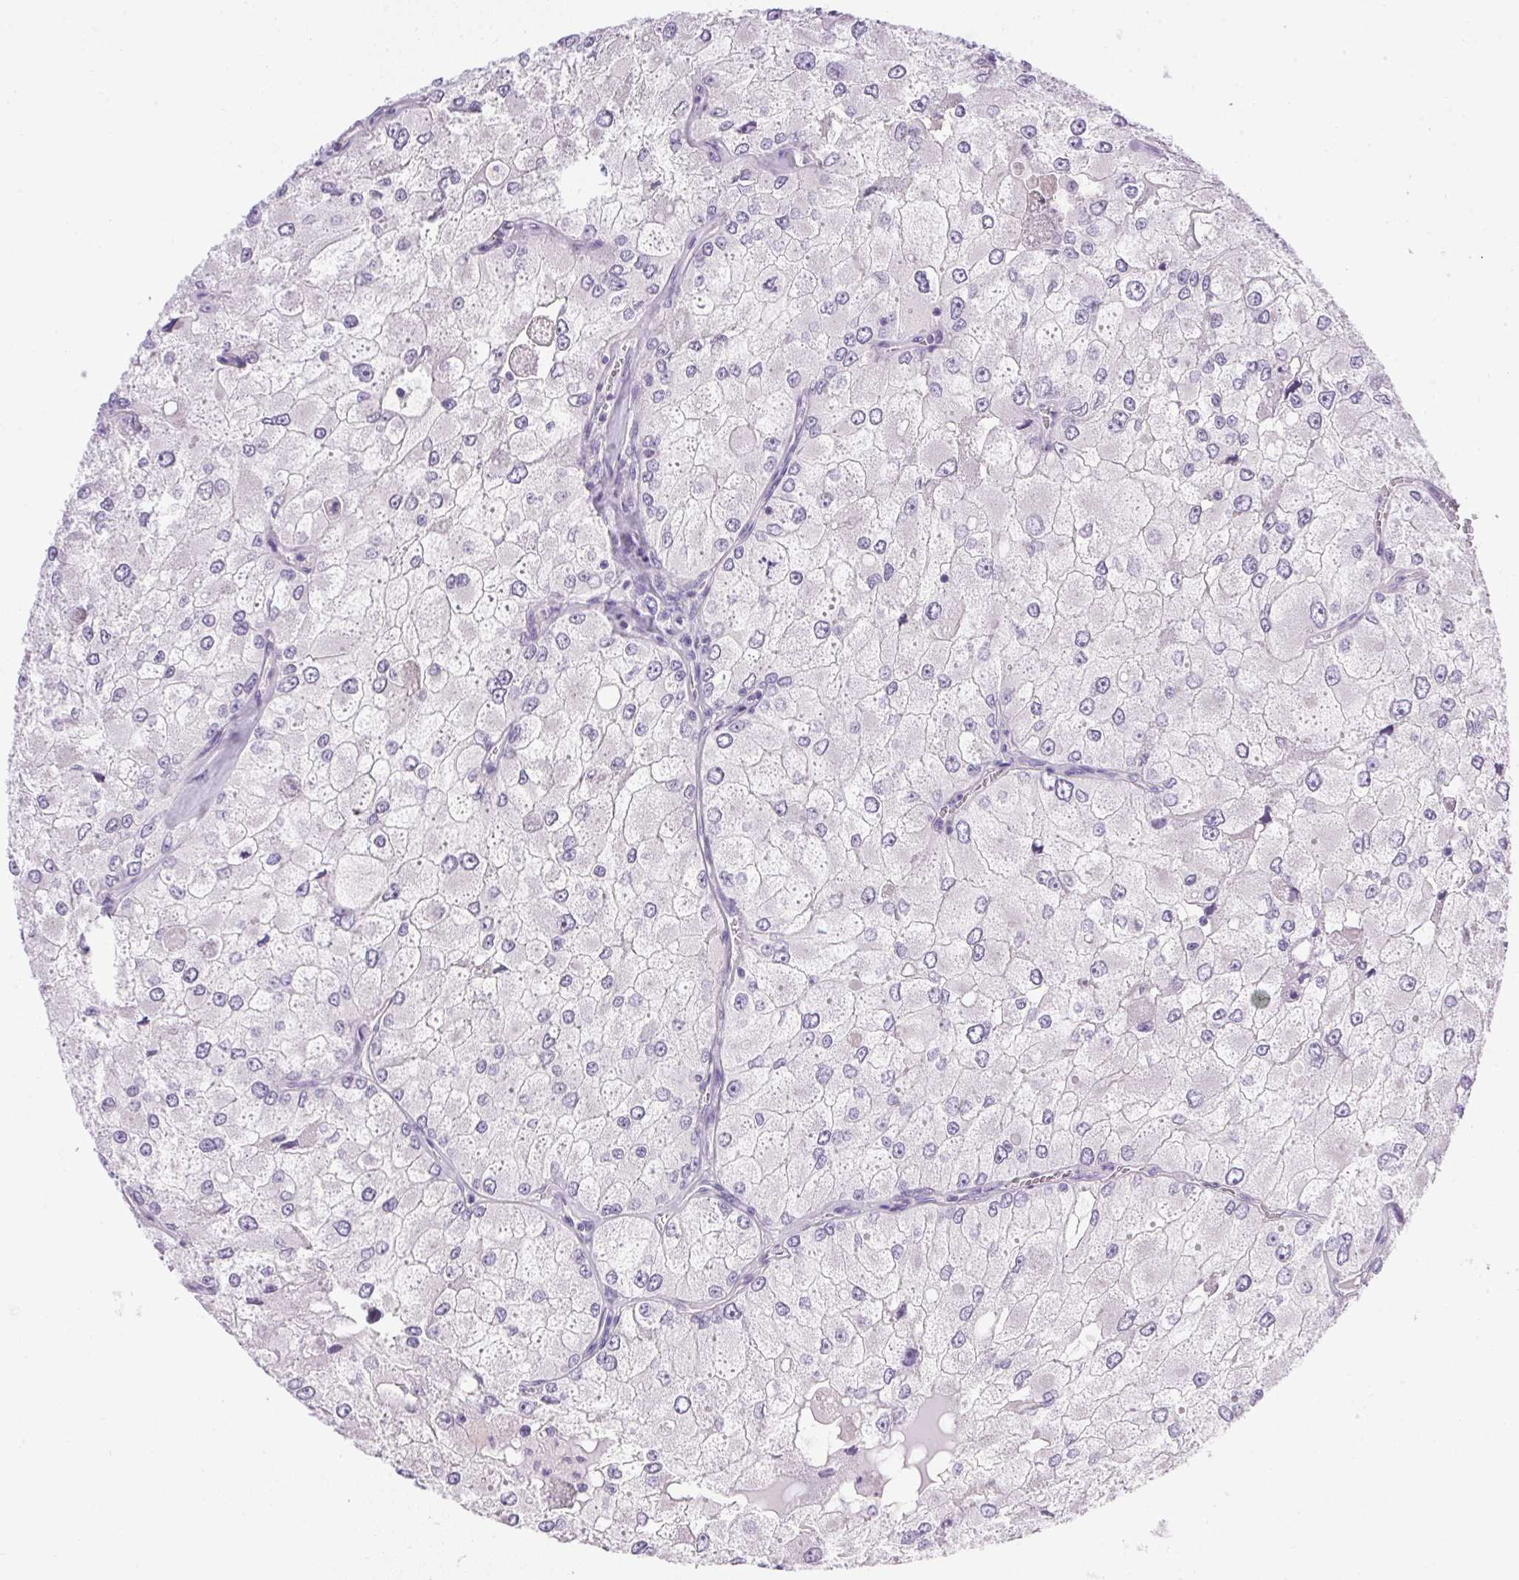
{"staining": {"intensity": "negative", "quantity": "none", "location": "none"}, "tissue": "renal cancer", "cell_type": "Tumor cells", "image_type": "cancer", "snomed": [{"axis": "morphology", "description": "Adenocarcinoma, NOS"}, {"axis": "topography", "description": "Kidney"}], "caption": "Tumor cells are negative for protein expression in human adenocarcinoma (renal).", "gene": "ATP6V0A4", "patient": {"sex": "female", "age": 70}}